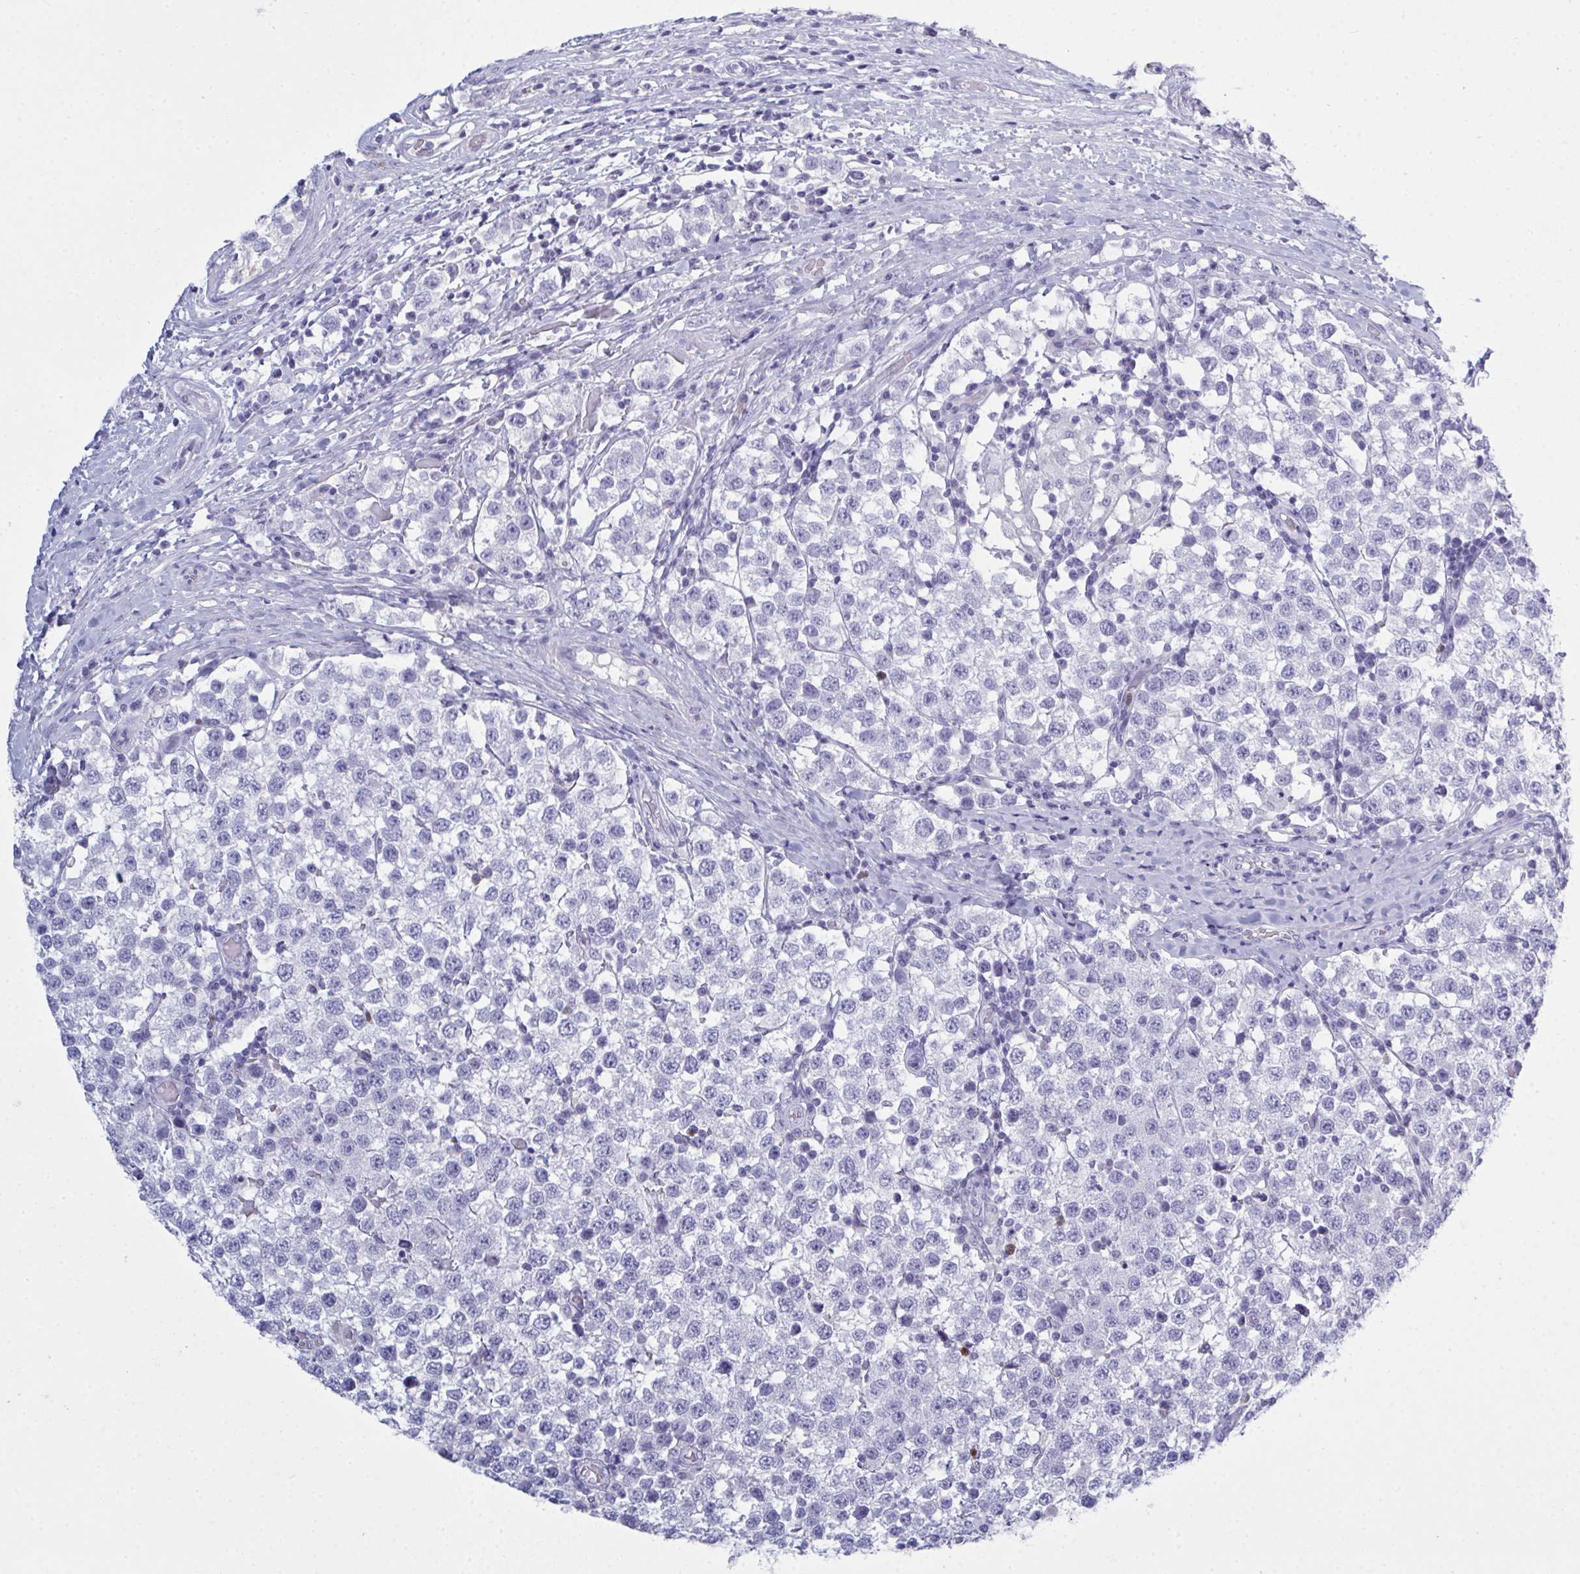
{"staining": {"intensity": "negative", "quantity": "none", "location": "none"}, "tissue": "testis cancer", "cell_type": "Tumor cells", "image_type": "cancer", "snomed": [{"axis": "morphology", "description": "Seminoma, NOS"}, {"axis": "topography", "description": "Testis"}], "caption": "Testis cancer (seminoma) was stained to show a protein in brown. There is no significant expression in tumor cells.", "gene": "SERPINB10", "patient": {"sex": "male", "age": 34}}